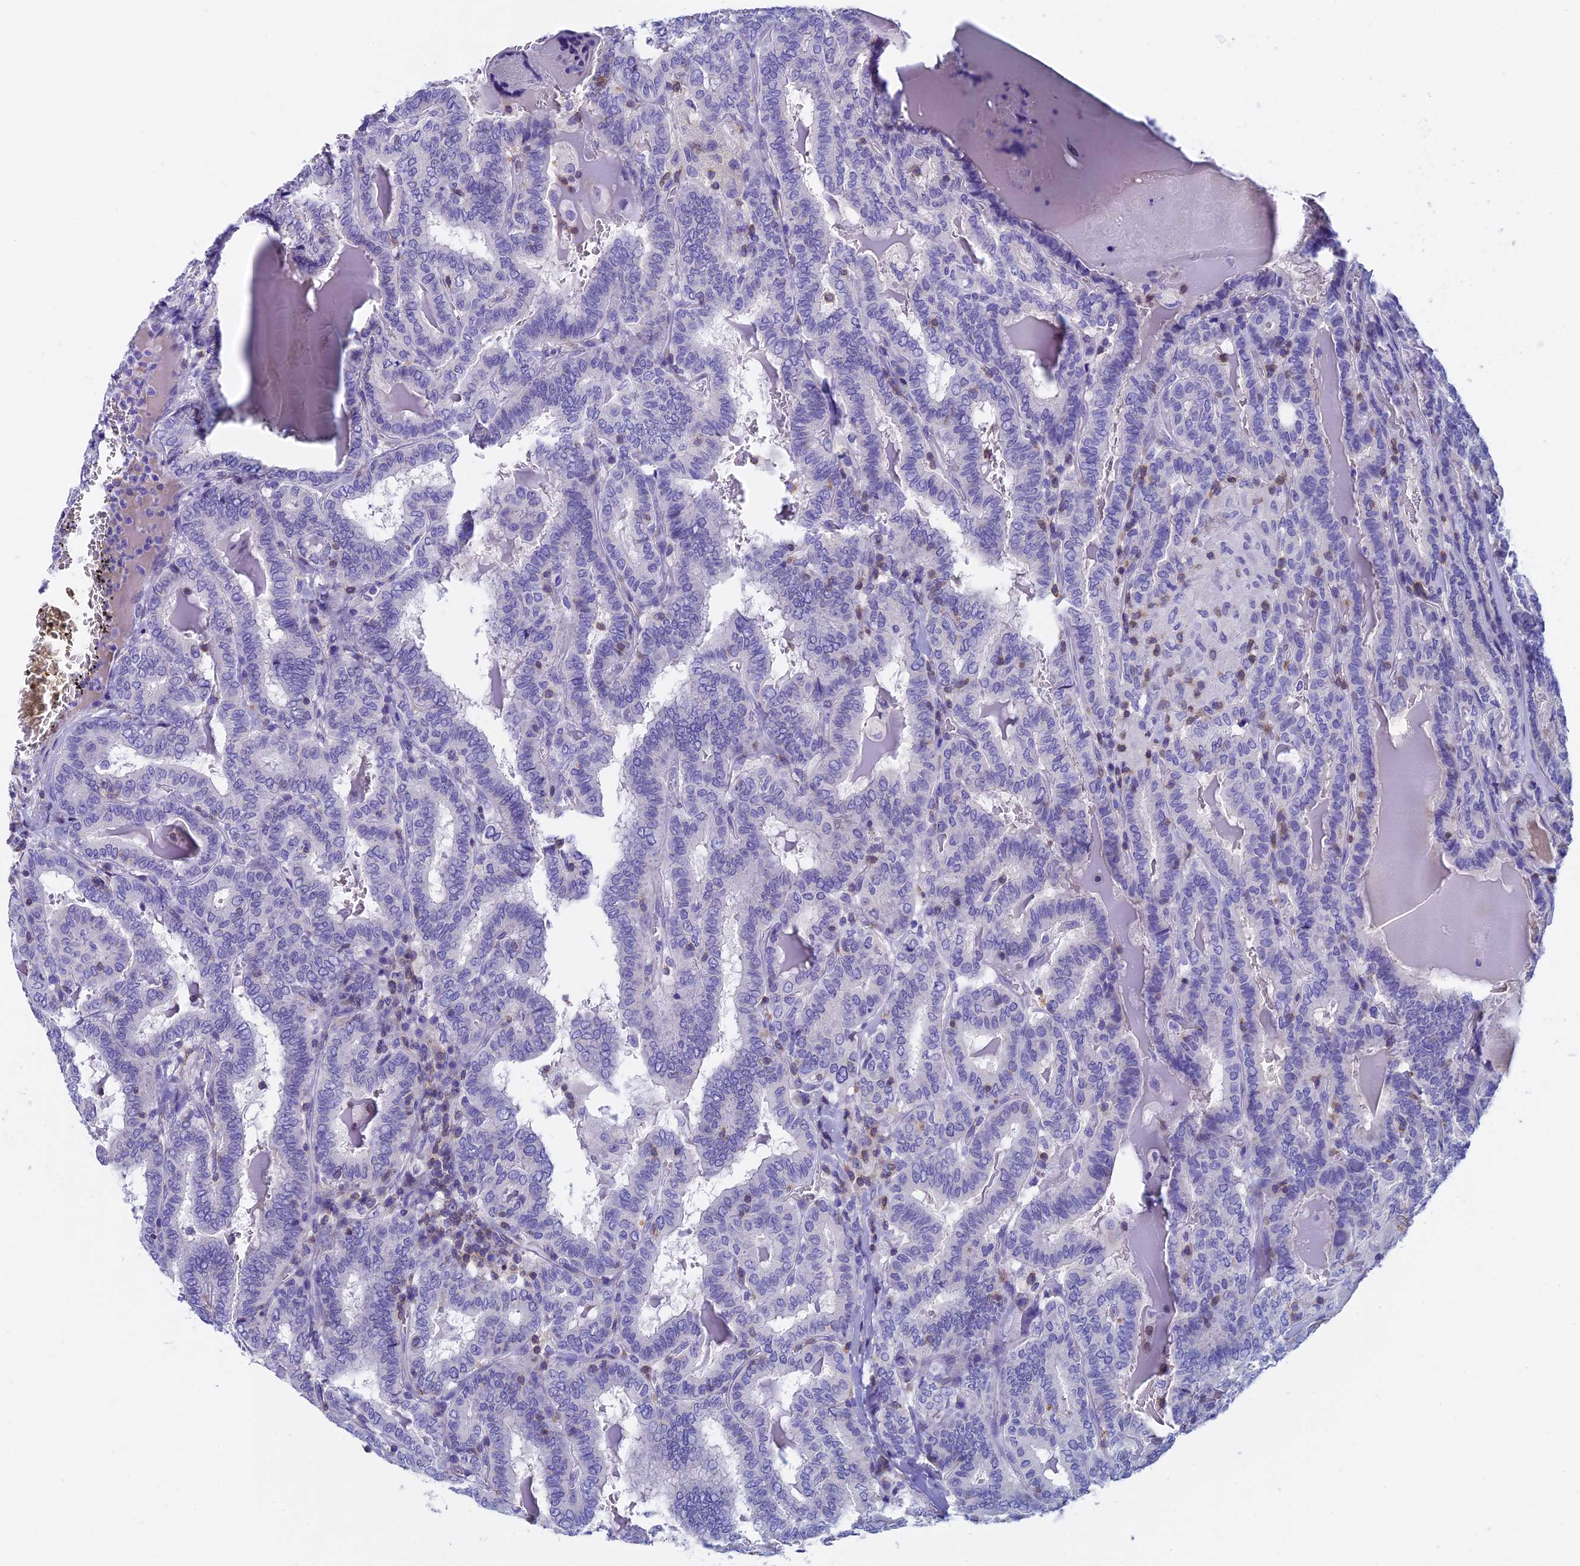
{"staining": {"intensity": "negative", "quantity": "none", "location": "none"}, "tissue": "thyroid cancer", "cell_type": "Tumor cells", "image_type": "cancer", "snomed": [{"axis": "morphology", "description": "Papillary adenocarcinoma, NOS"}, {"axis": "topography", "description": "Thyroid gland"}], "caption": "High power microscopy histopathology image of an IHC image of papillary adenocarcinoma (thyroid), revealing no significant expression in tumor cells. The staining was performed using DAB (3,3'-diaminobenzidine) to visualize the protein expression in brown, while the nuclei were stained in blue with hematoxylin (Magnification: 20x).", "gene": "SEPTIN1", "patient": {"sex": "female", "age": 72}}